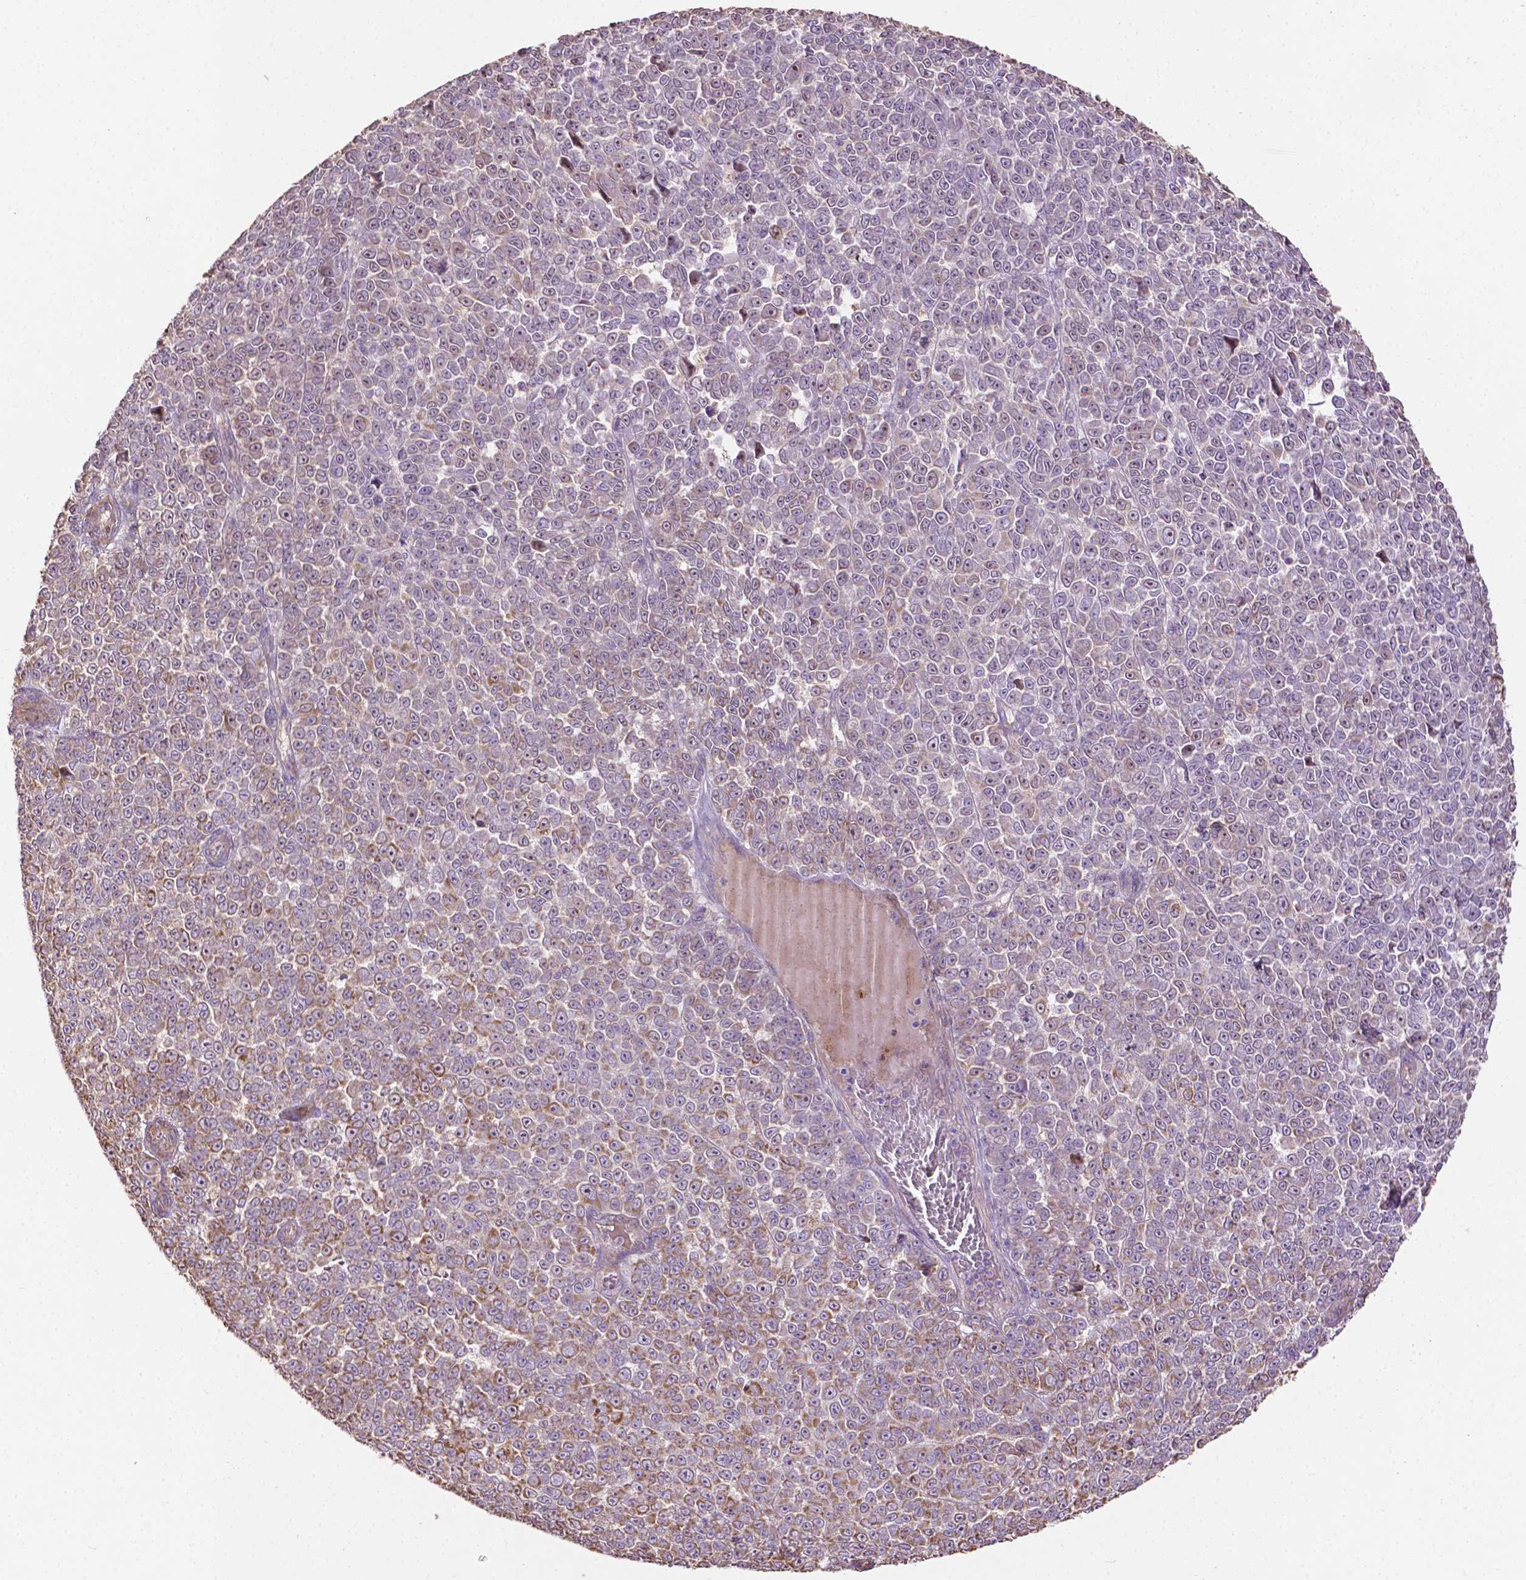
{"staining": {"intensity": "moderate", "quantity": "25%-75%", "location": "cytoplasmic/membranous"}, "tissue": "melanoma", "cell_type": "Tumor cells", "image_type": "cancer", "snomed": [{"axis": "morphology", "description": "Malignant melanoma, NOS"}, {"axis": "topography", "description": "Skin"}], "caption": "Immunohistochemical staining of malignant melanoma exhibits medium levels of moderate cytoplasmic/membranous positivity in approximately 25%-75% of tumor cells. (brown staining indicates protein expression, while blue staining denotes nuclei).", "gene": "LRR1", "patient": {"sex": "female", "age": 95}}